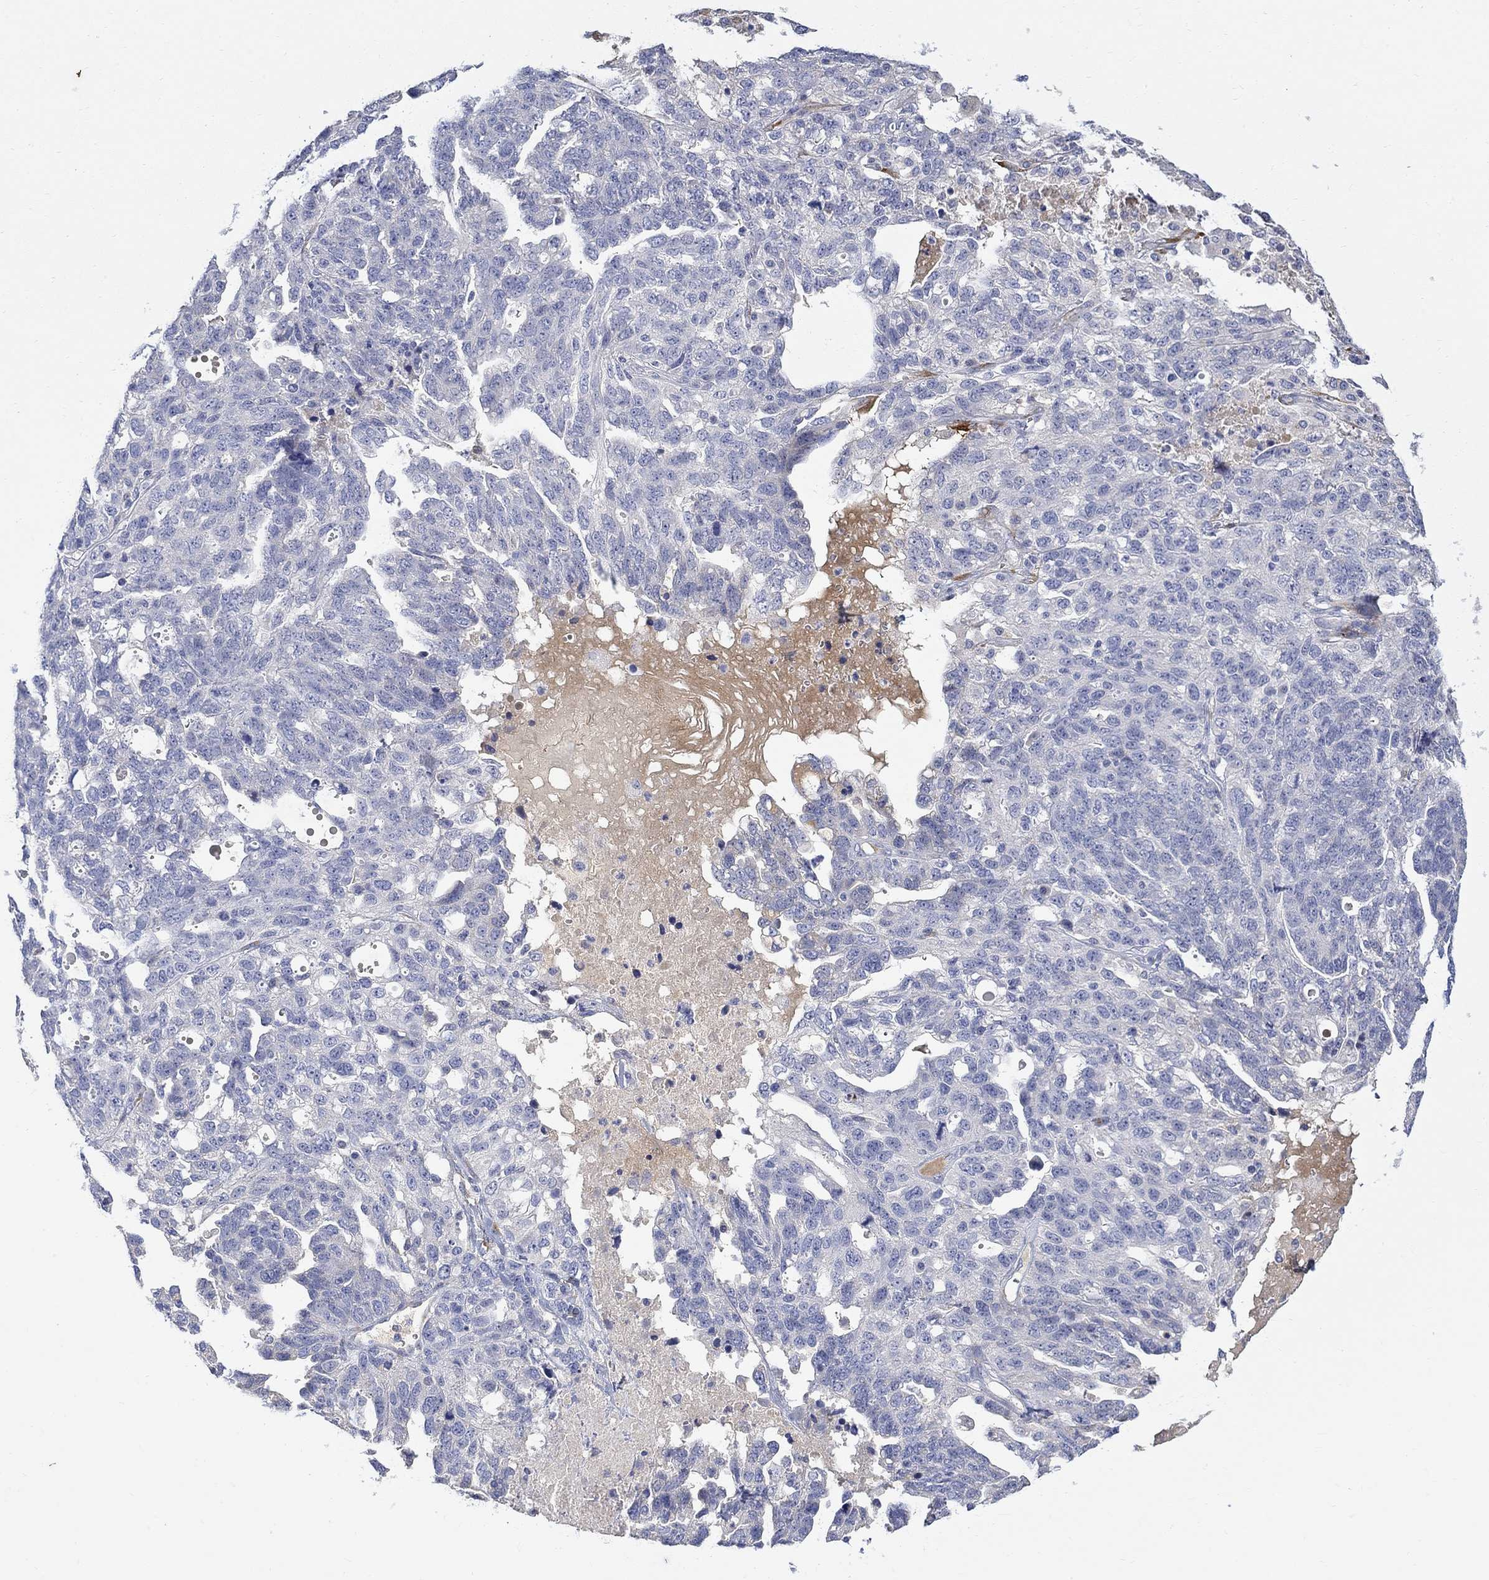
{"staining": {"intensity": "negative", "quantity": "none", "location": "none"}, "tissue": "ovarian cancer", "cell_type": "Tumor cells", "image_type": "cancer", "snomed": [{"axis": "morphology", "description": "Cystadenocarcinoma, serous, NOS"}, {"axis": "topography", "description": "Ovary"}], "caption": "This is an immunohistochemistry micrograph of ovarian cancer. There is no expression in tumor cells.", "gene": "FNDC5", "patient": {"sex": "female", "age": 71}}